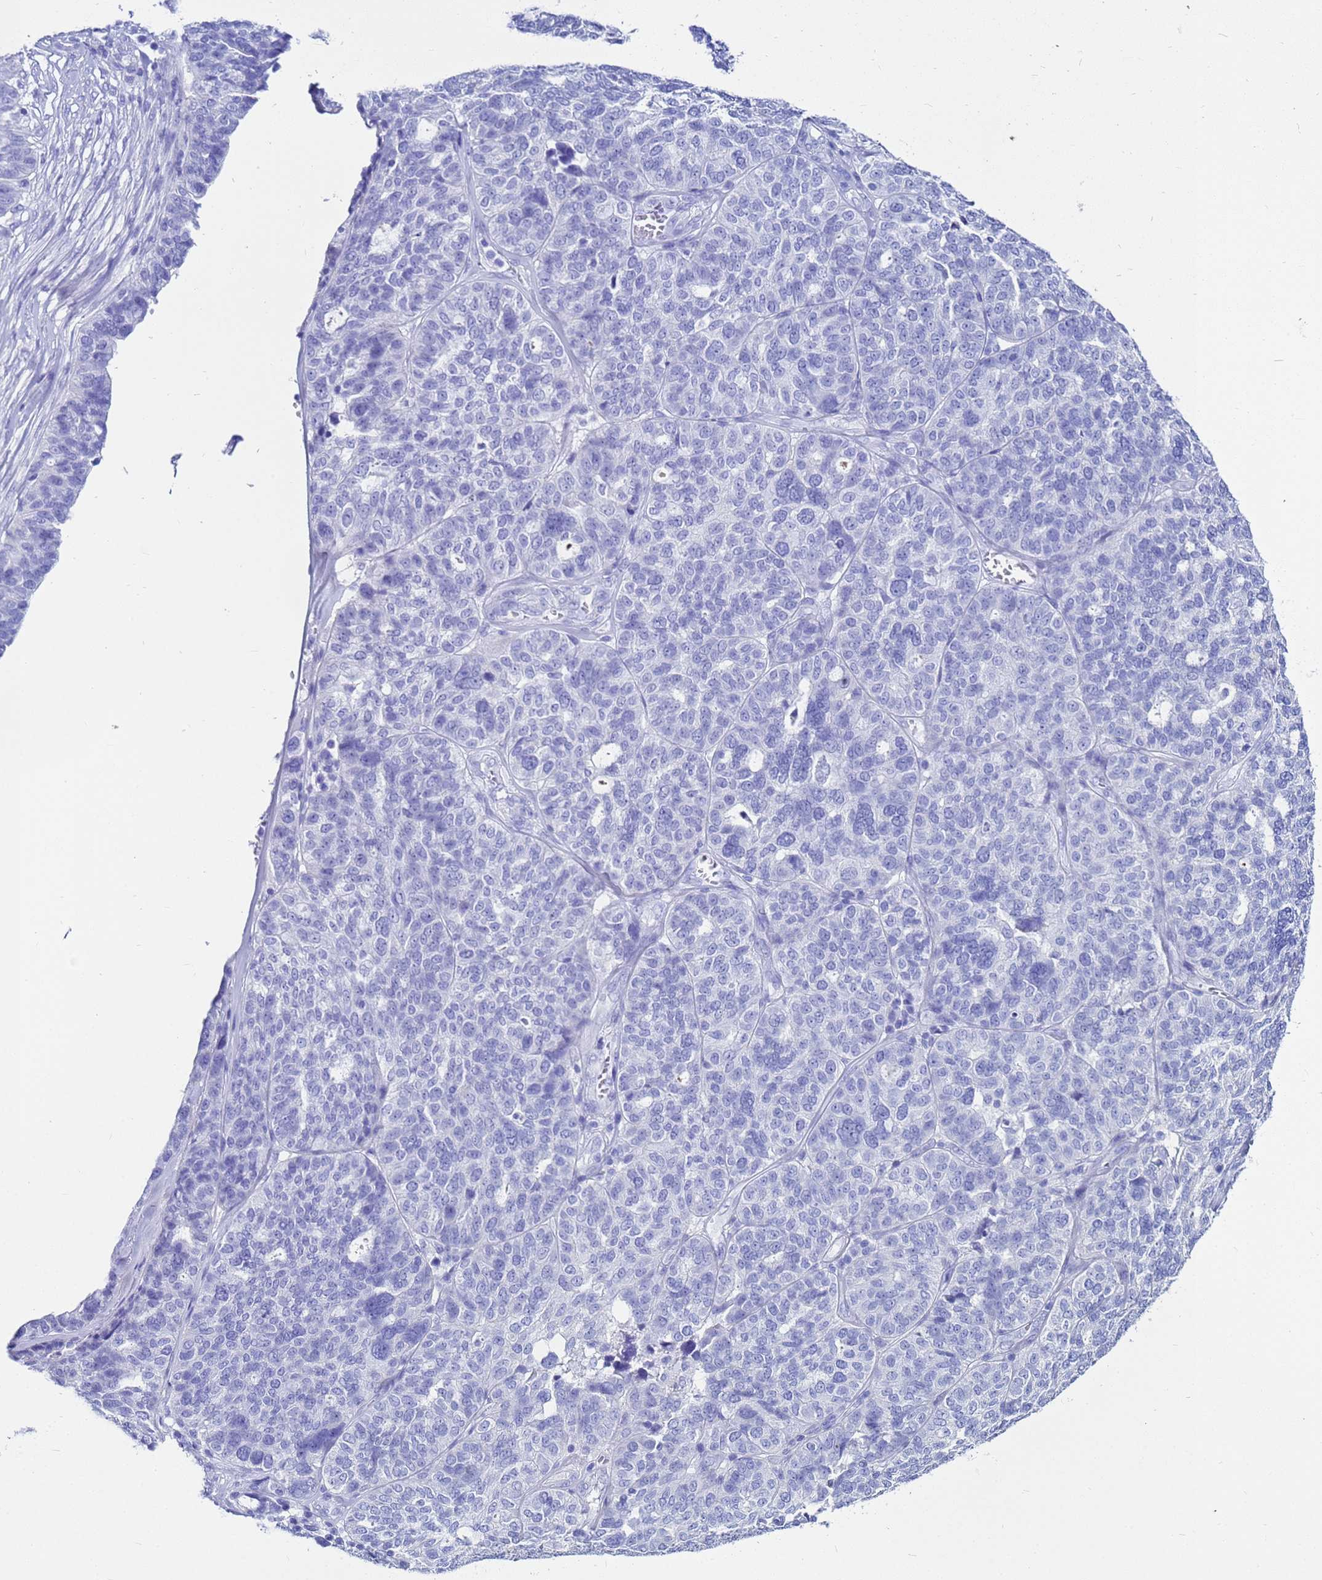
{"staining": {"intensity": "negative", "quantity": "none", "location": "none"}, "tissue": "ovarian cancer", "cell_type": "Tumor cells", "image_type": "cancer", "snomed": [{"axis": "morphology", "description": "Cystadenocarcinoma, serous, NOS"}, {"axis": "topography", "description": "Ovary"}], "caption": "Human ovarian cancer (serous cystadenocarcinoma) stained for a protein using IHC displays no expression in tumor cells.", "gene": "CKB", "patient": {"sex": "female", "age": 59}}